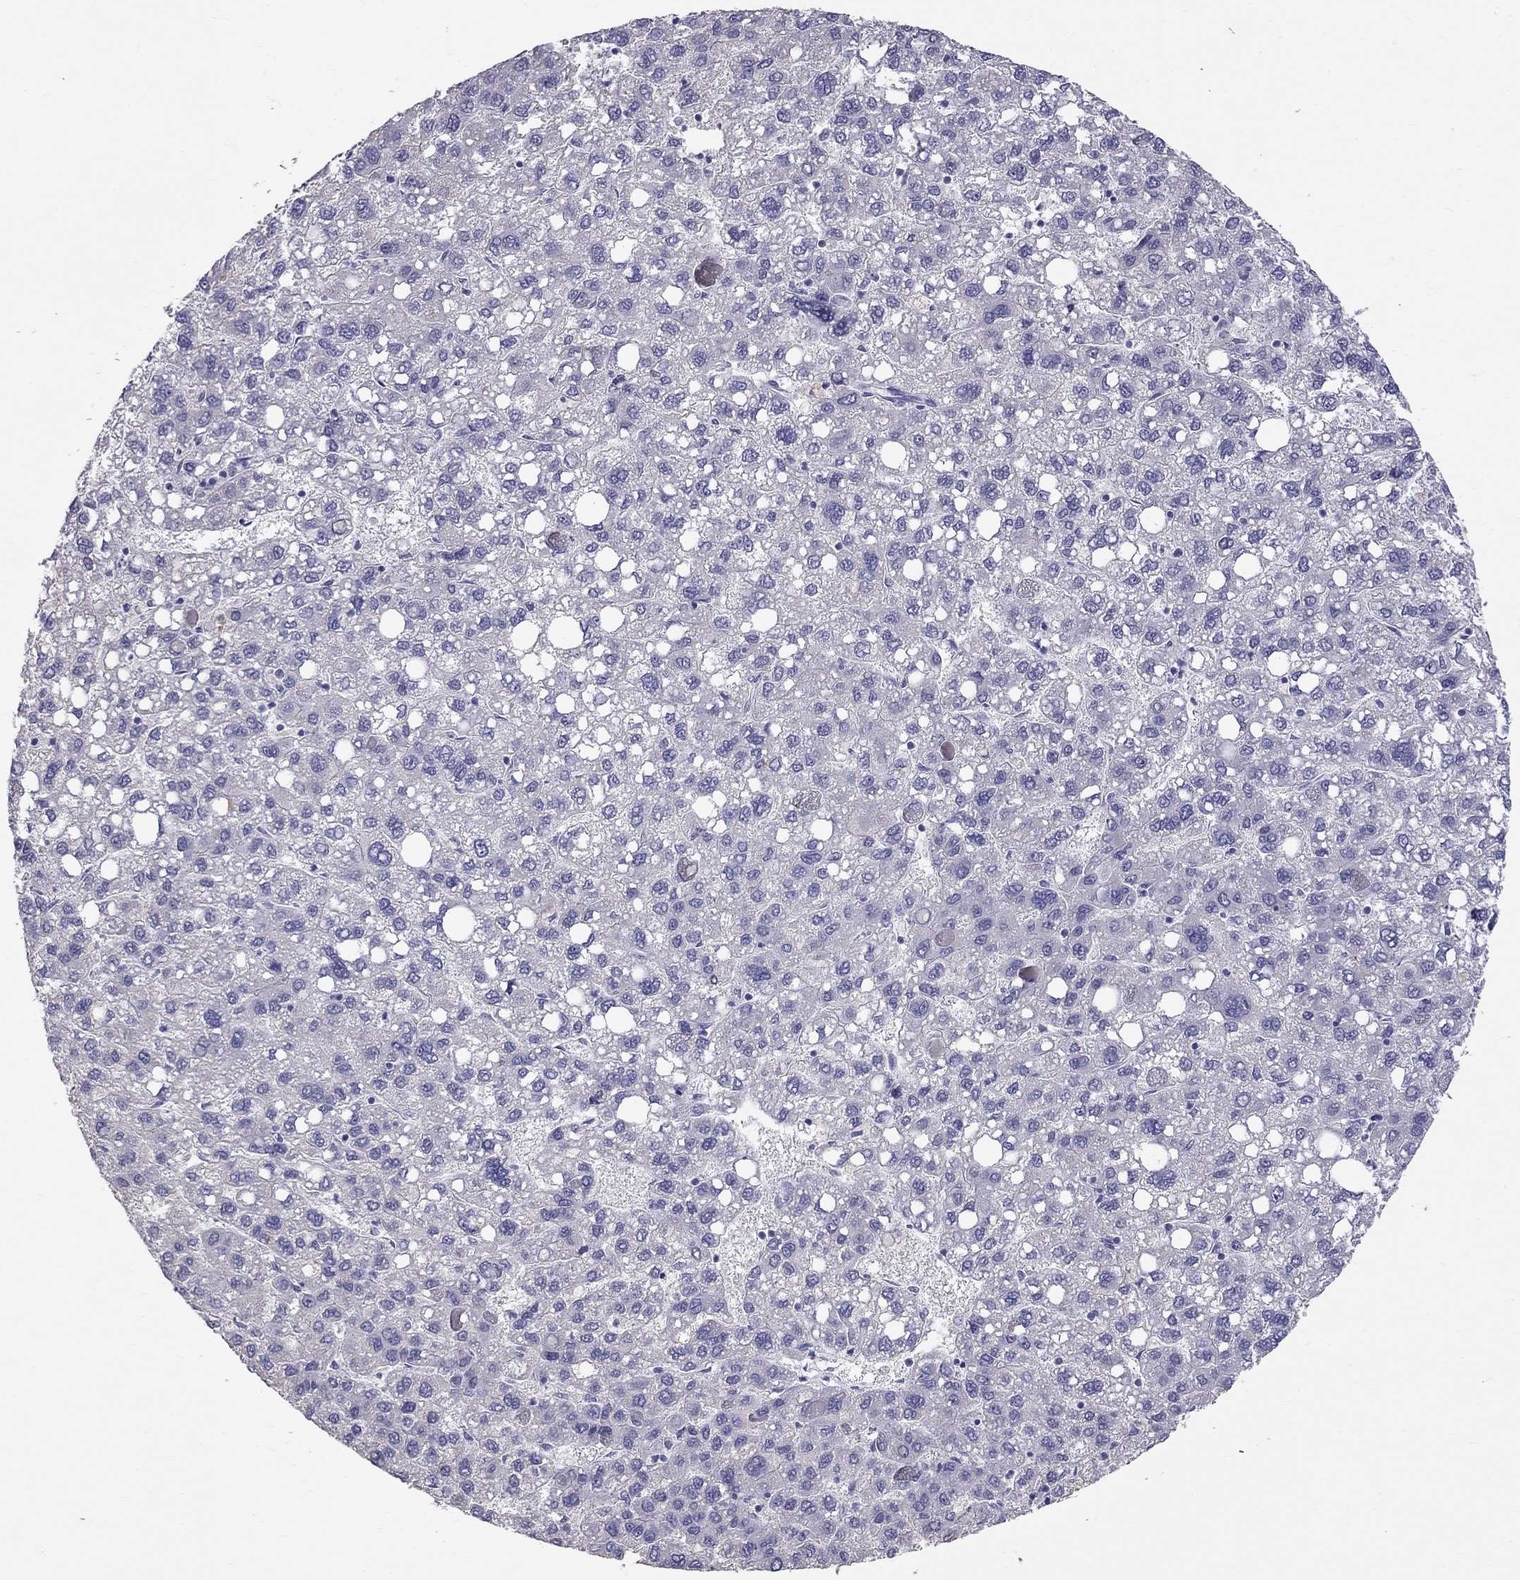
{"staining": {"intensity": "negative", "quantity": "none", "location": "none"}, "tissue": "liver cancer", "cell_type": "Tumor cells", "image_type": "cancer", "snomed": [{"axis": "morphology", "description": "Carcinoma, Hepatocellular, NOS"}, {"axis": "topography", "description": "Liver"}], "caption": "Image shows no protein staining in tumor cells of liver hepatocellular carcinoma tissue.", "gene": "CFAP91", "patient": {"sex": "female", "age": 82}}